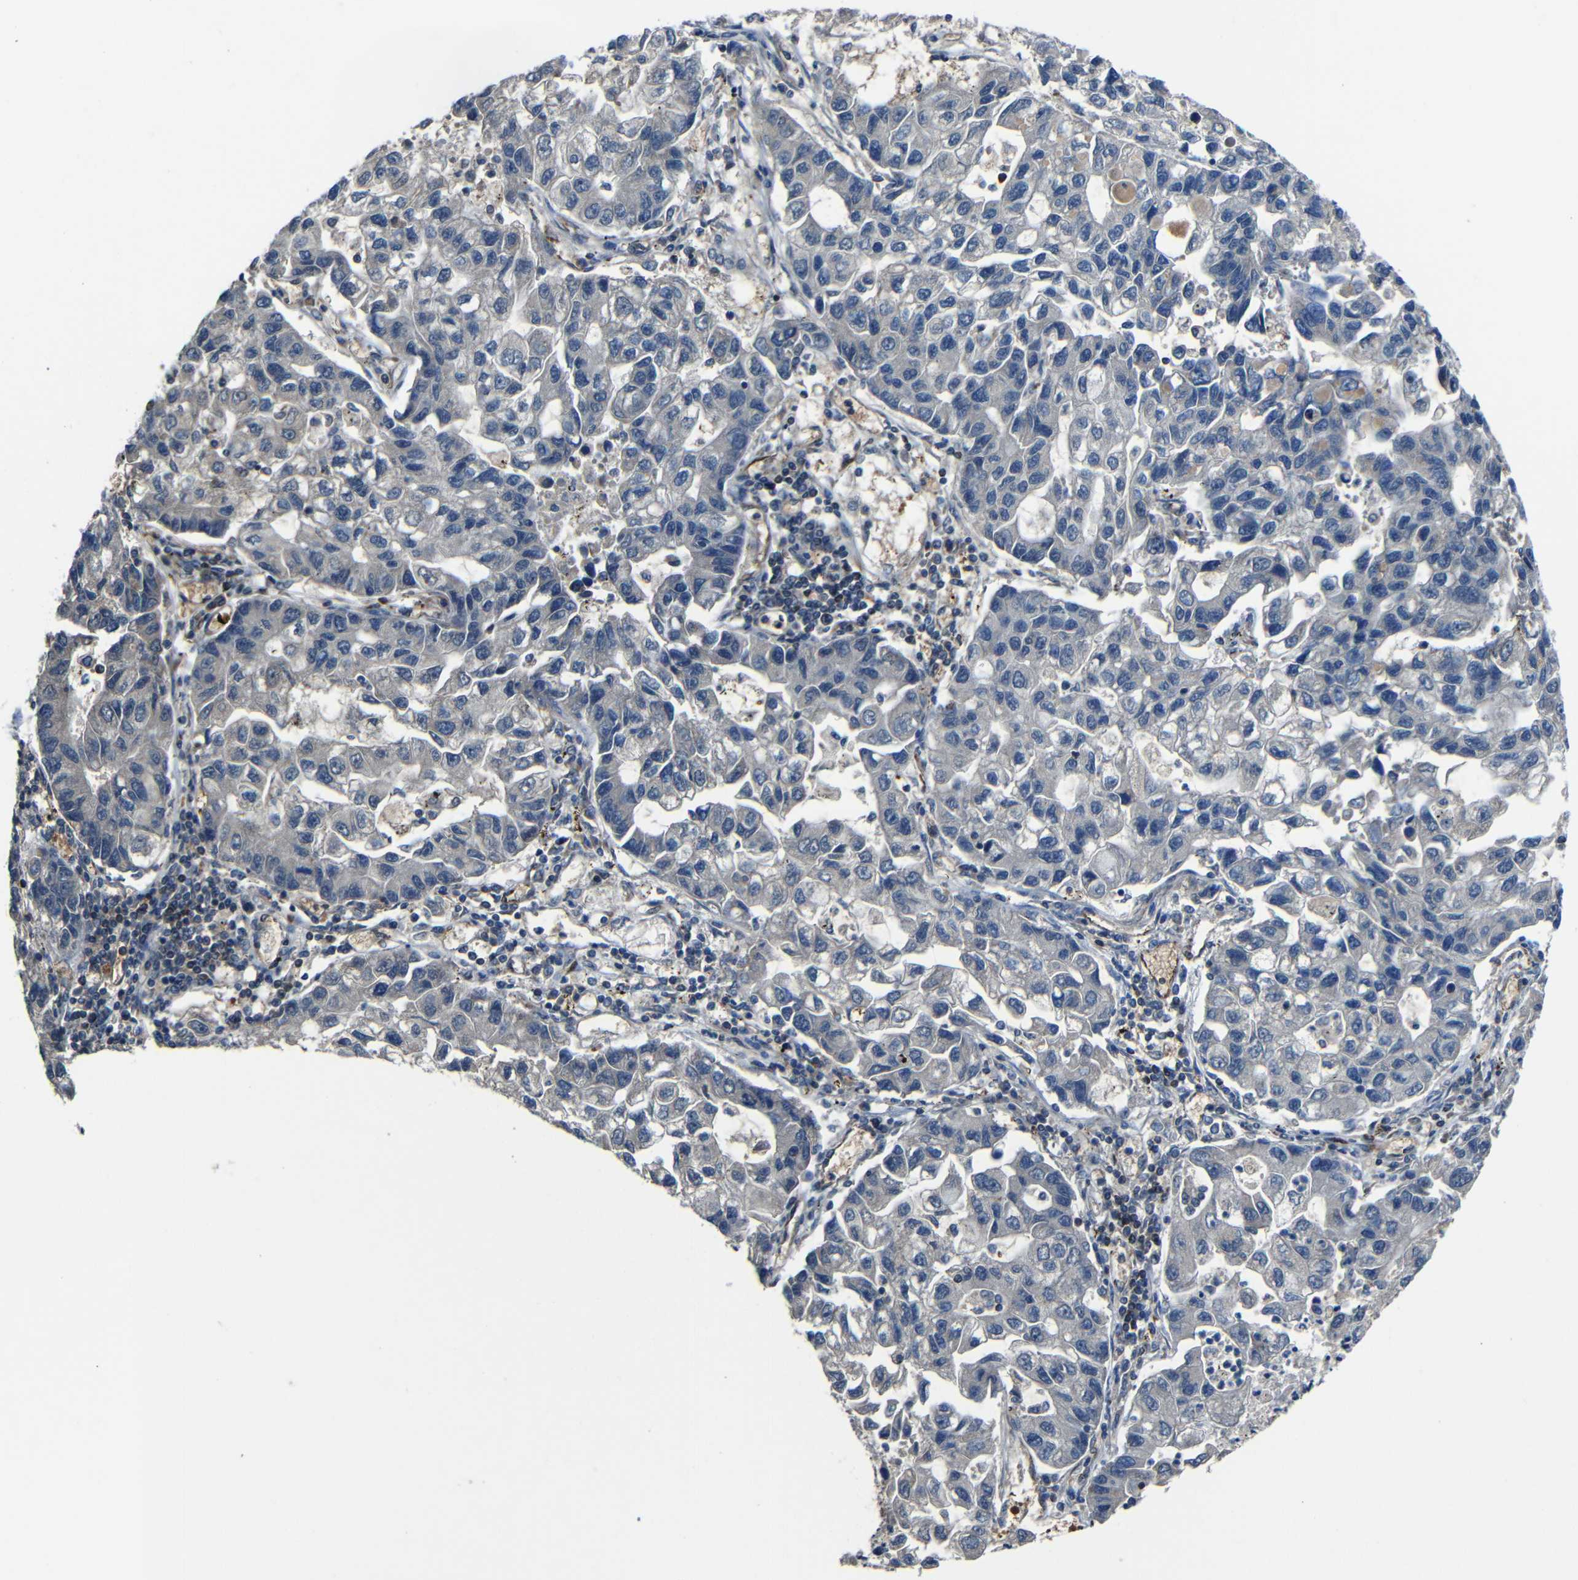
{"staining": {"intensity": "negative", "quantity": "none", "location": "none"}, "tissue": "lung cancer", "cell_type": "Tumor cells", "image_type": "cancer", "snomed": [{"axis": "morphology", "description": "Adenocarcinoma, NOS"}, {"axis": "topography", "description": "Lung"}], "caption": "Lung cancer stained for a protein using immunohistochemistry exhibits no positivity tumor cells.", "gene": "CA5B", "patient": {"sex": "female", "age": 51}}